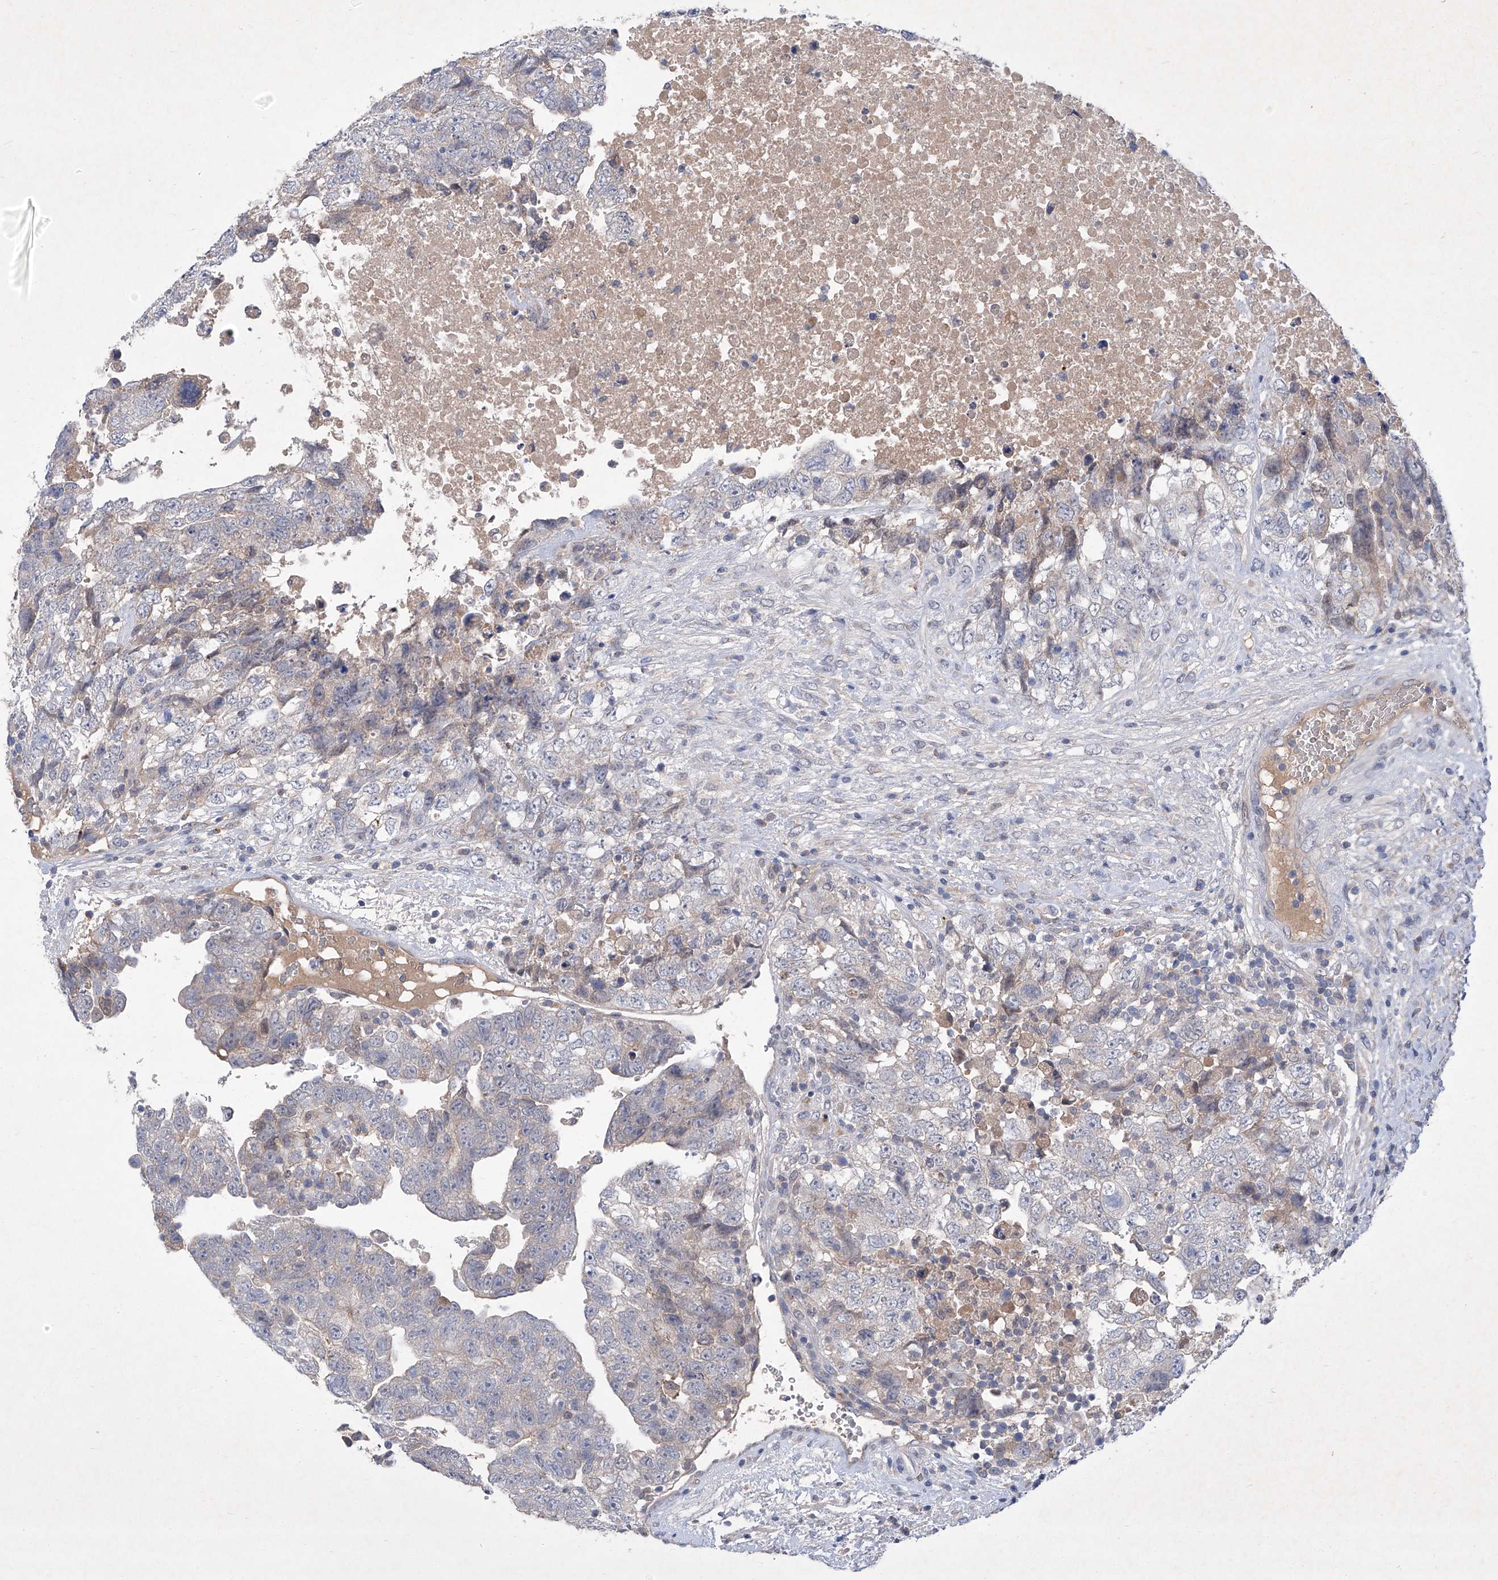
{"staining": {"intensity": "negative", "quantity": "none", "location": "none"}, "tissue": "testis cancer", "cell_type": "Tumor cells", "image_type": "cancer", "snomed": [{"axis": "morphology", "description": "Carcinoma, Embryonal, NOS"}, {"axis": "topography", "description": "Testis"}], "caption": "Photomicrograph shows no protein staining in tumor cells of testis cancer (embryonal carcinoma) tissue. Nuclei are stained in blue.", "gene": "SBK2", "patient": {"sex": "male", "age": 37}}